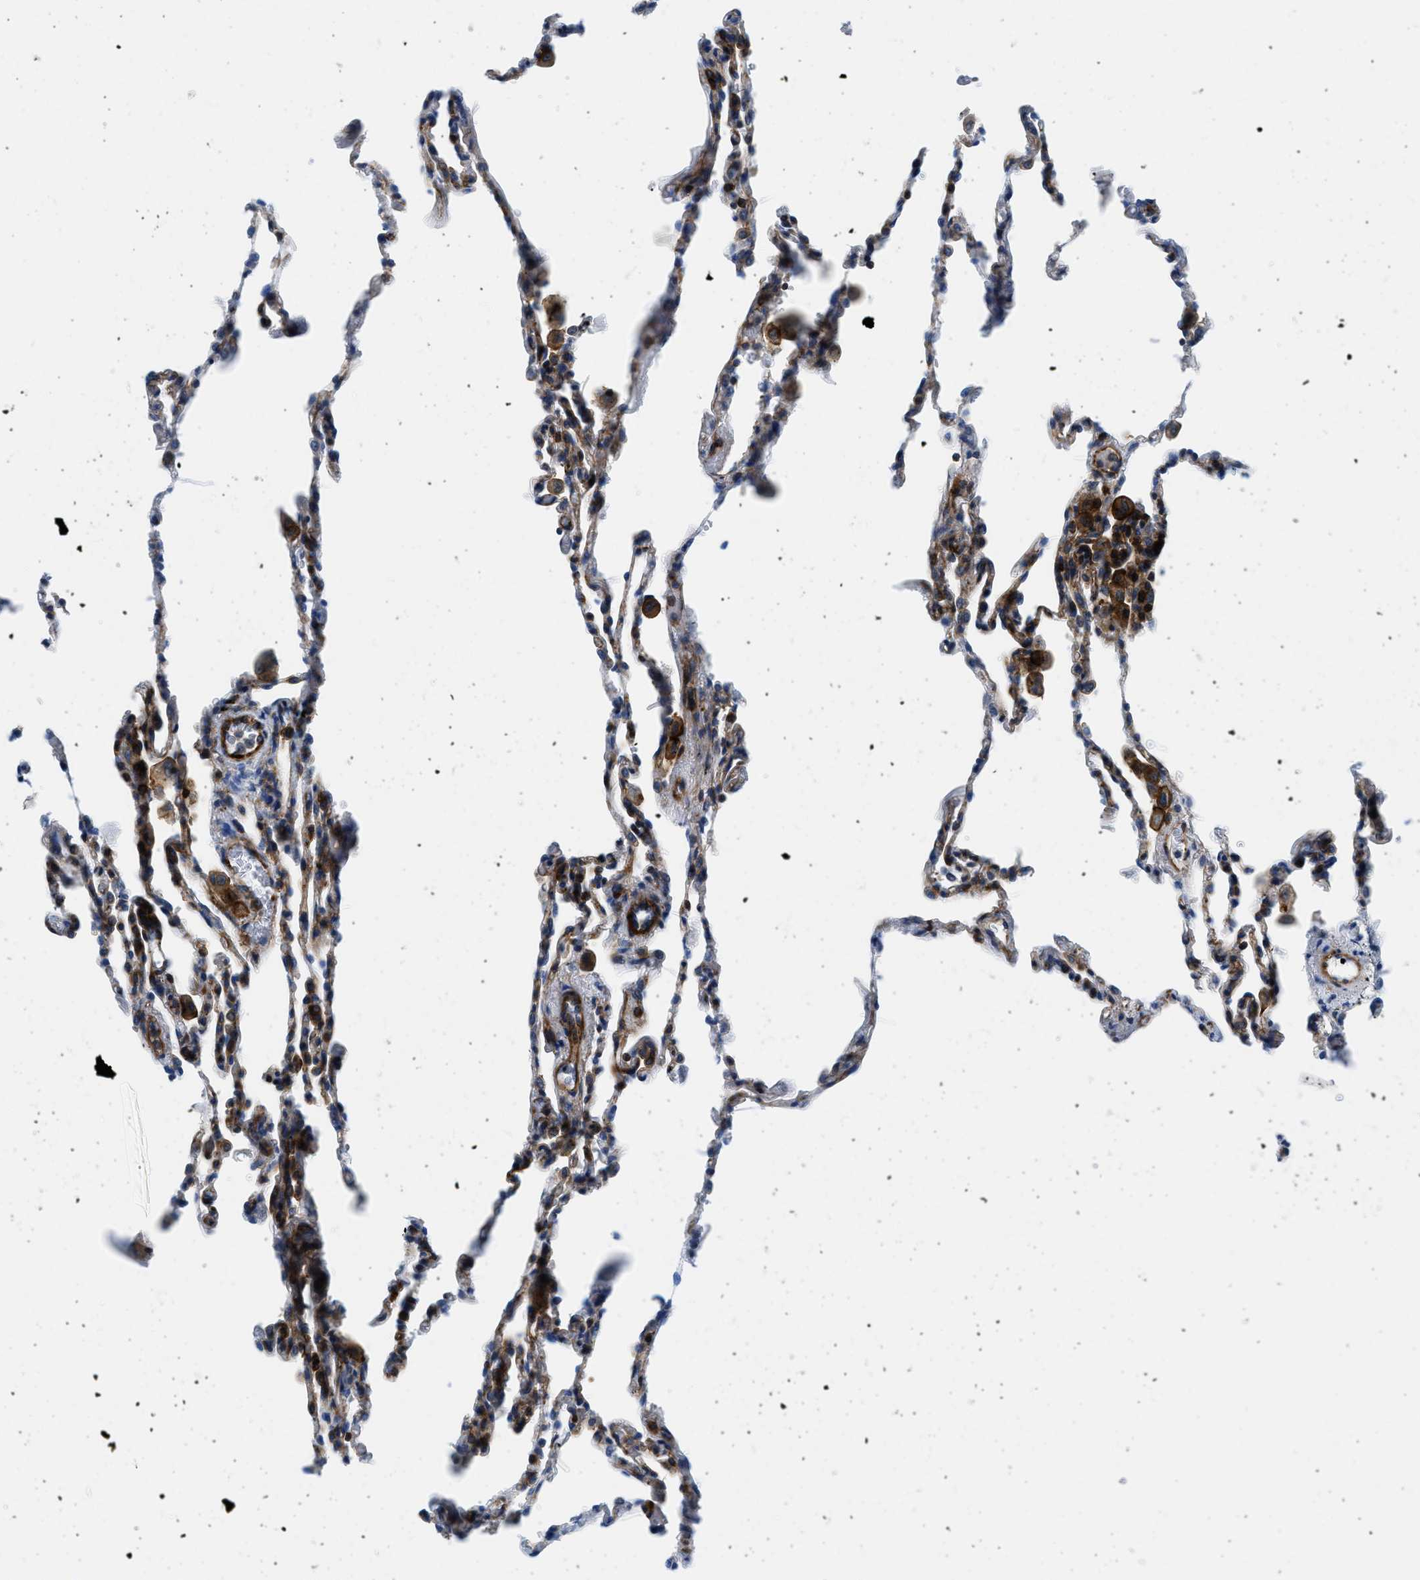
{"staining": {"intensity": "moderate", "quantity": "25%-75%", "location": "cytoplasmic/membranous"}, "tissue": "lung", "cell_type": "Alveolar cells", "image_type": "normal", "snomed": [{"axis": "morphology", "description": "Normal tissue, NOS"}, {"axis": "topography", "description": "Lung"}], "caption": "Alveolar cells show medium levels of moderate cytoplasmic/membranous staining in about 25%-75% of cells in benign lung.", "gene": "CUTA", "patient": {"sex": "male", "age": 59}}